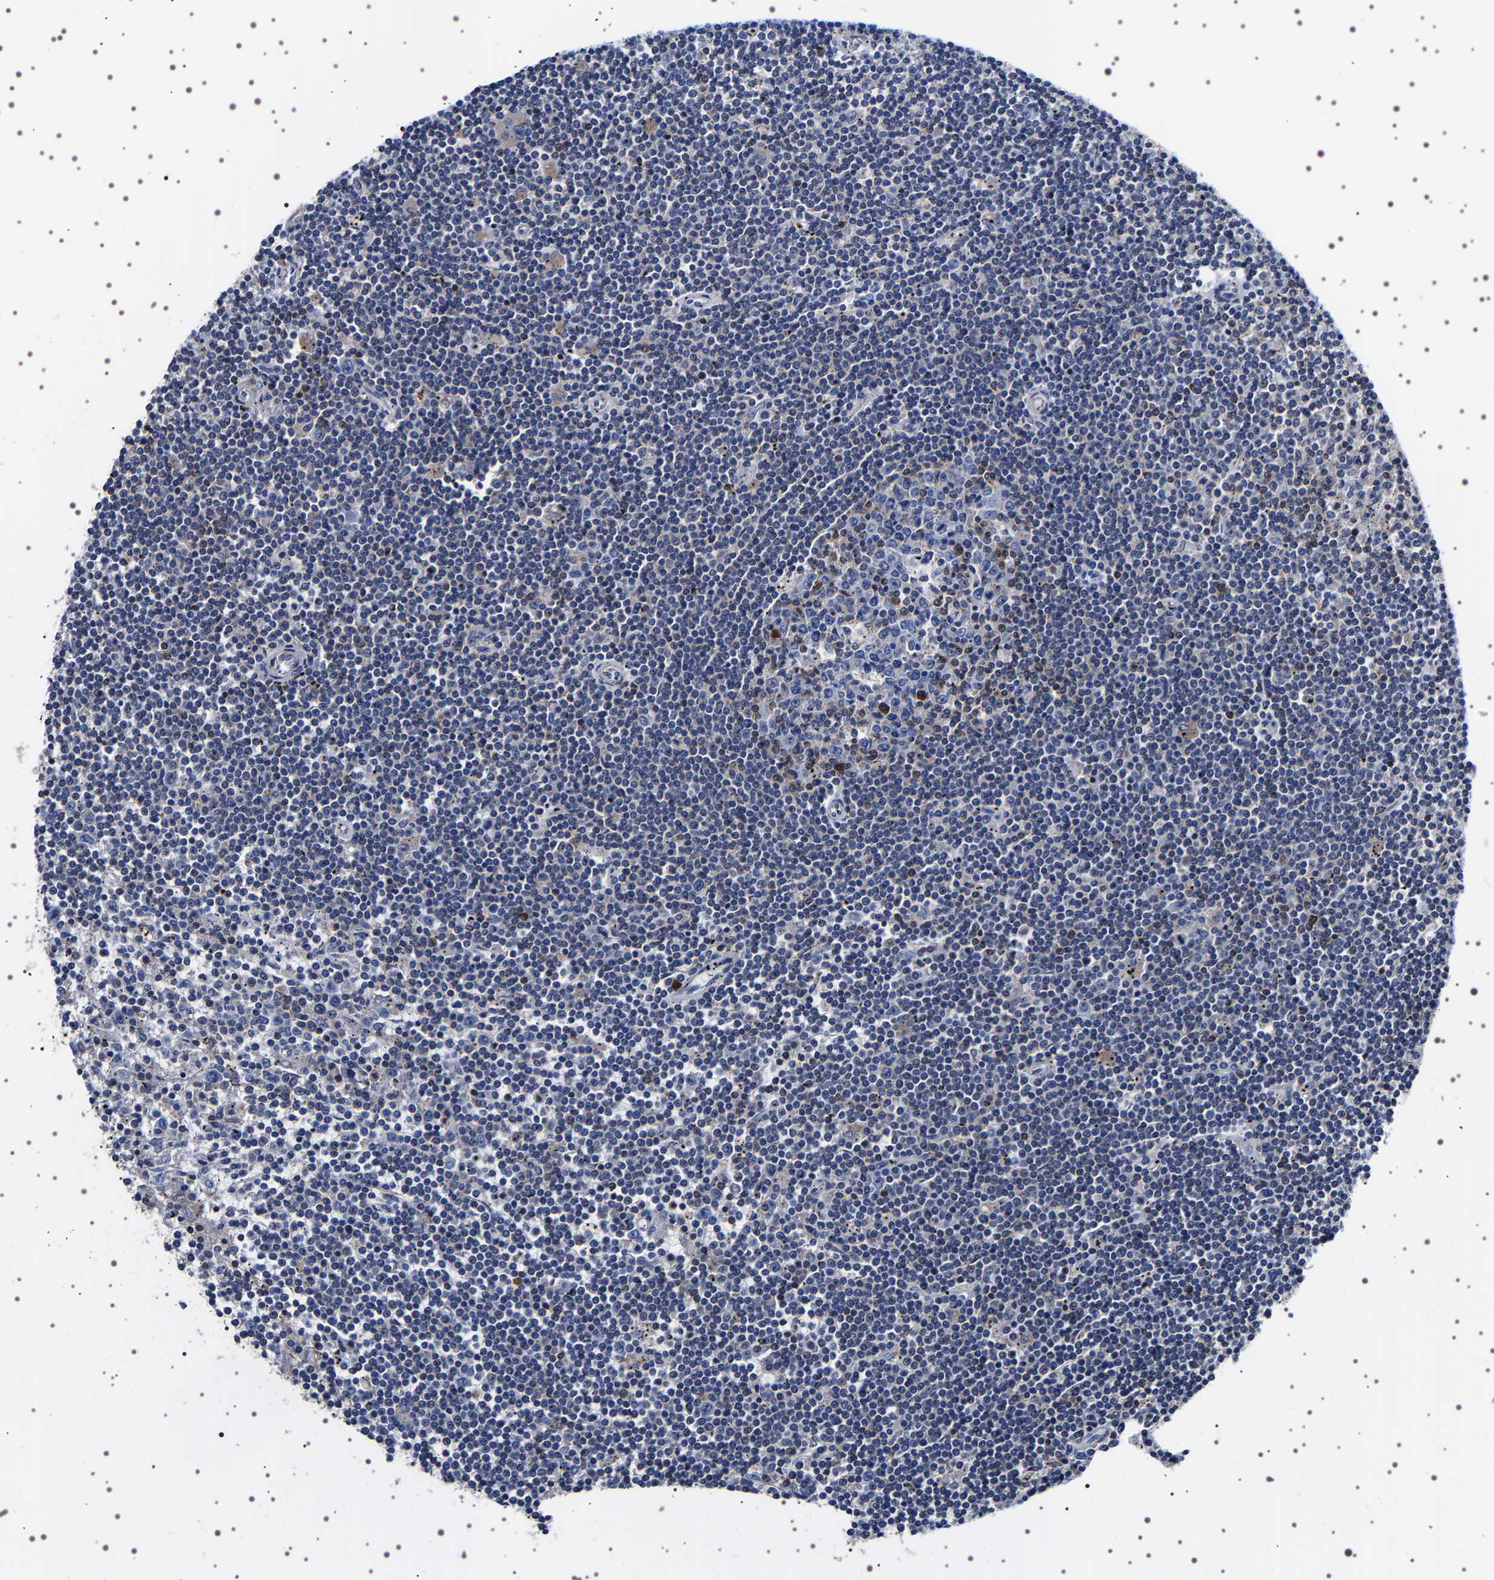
{"staining": {"intensity": "negative", "quantity": "none", "location": "none"}, "tissue": "lymphoma", "cell_type": "Tumor cells", "image_type": "cancer", "snomed": [{"axis": "morphology", "description": "Malignant lymphoma, non-Hodgkin's type, Low grade"}, {"axis": "topography", "description": "Spleen"}], "caption": "DAB immunohistochemical staining of low-grade malignant lymphoma, non-Hodgkin's type displays no significant expression in tumor cells.", "gene": "WDR1", "patient": {"sex": "male", "age": 76}}